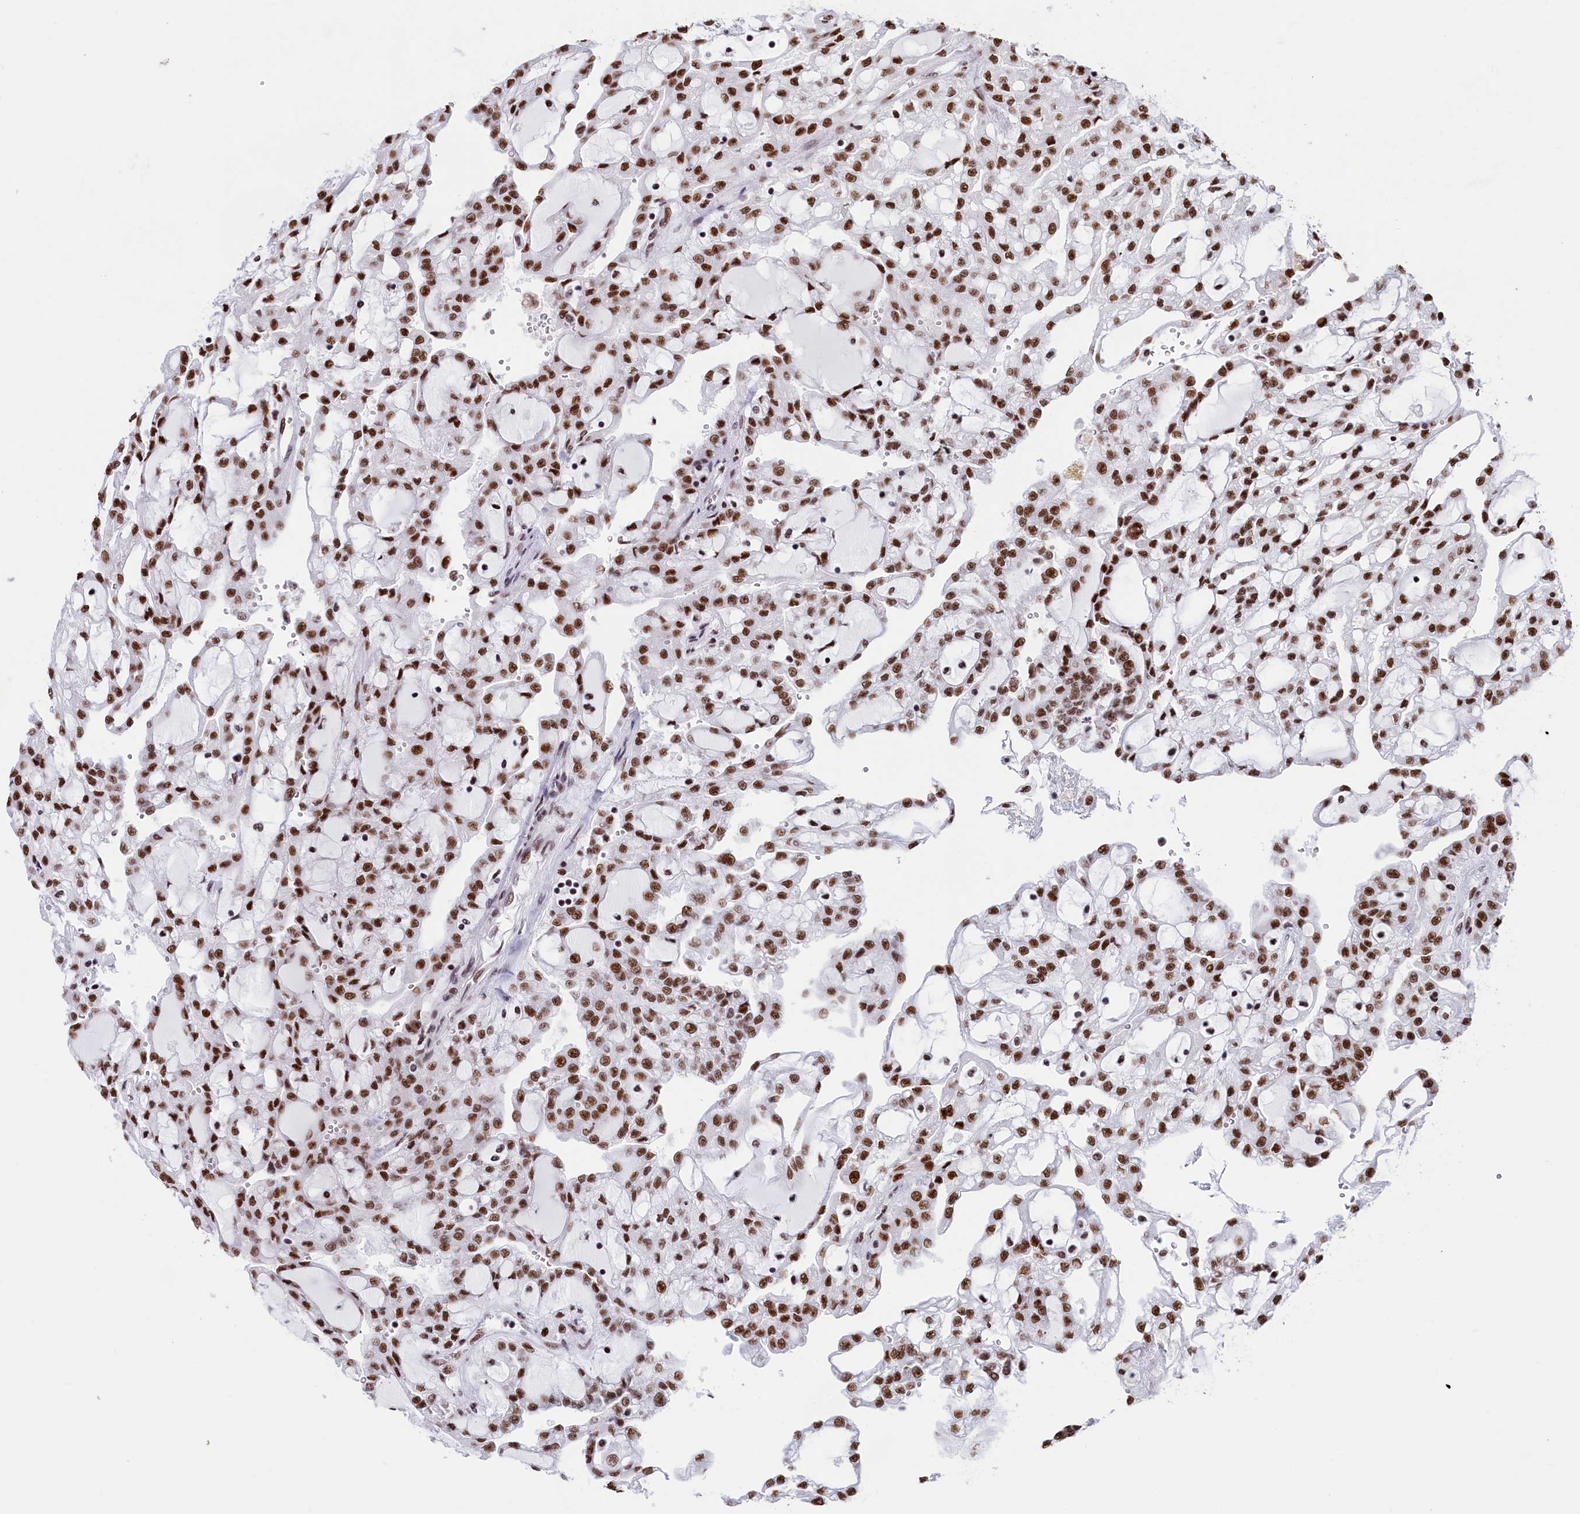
{"staining": {"intensity": "moderate", "quantity": ">75%", "location": "nuclear"}, "tissue": "renal cancer", "cell_type": "Tumor cells", "image_type": "cancer", "snomed": [{"axis": "morphology", "description": "Adenocarcinoma, NOS"}, {"axis": "topography", "description": "Kidney"}], "caption": "Tumor cells reveal medium levels of moderate nuclear expression in about >75% of cells in human renal adenocarcinoma. Using DAB (3,3'-diaminobenzidine) (brown) and hematoxylin (blue) stains, captured at high magnification using brightfield microscopy.", "gene": "SNRNP70", "patient": {"sex": "male", "age": 63}}